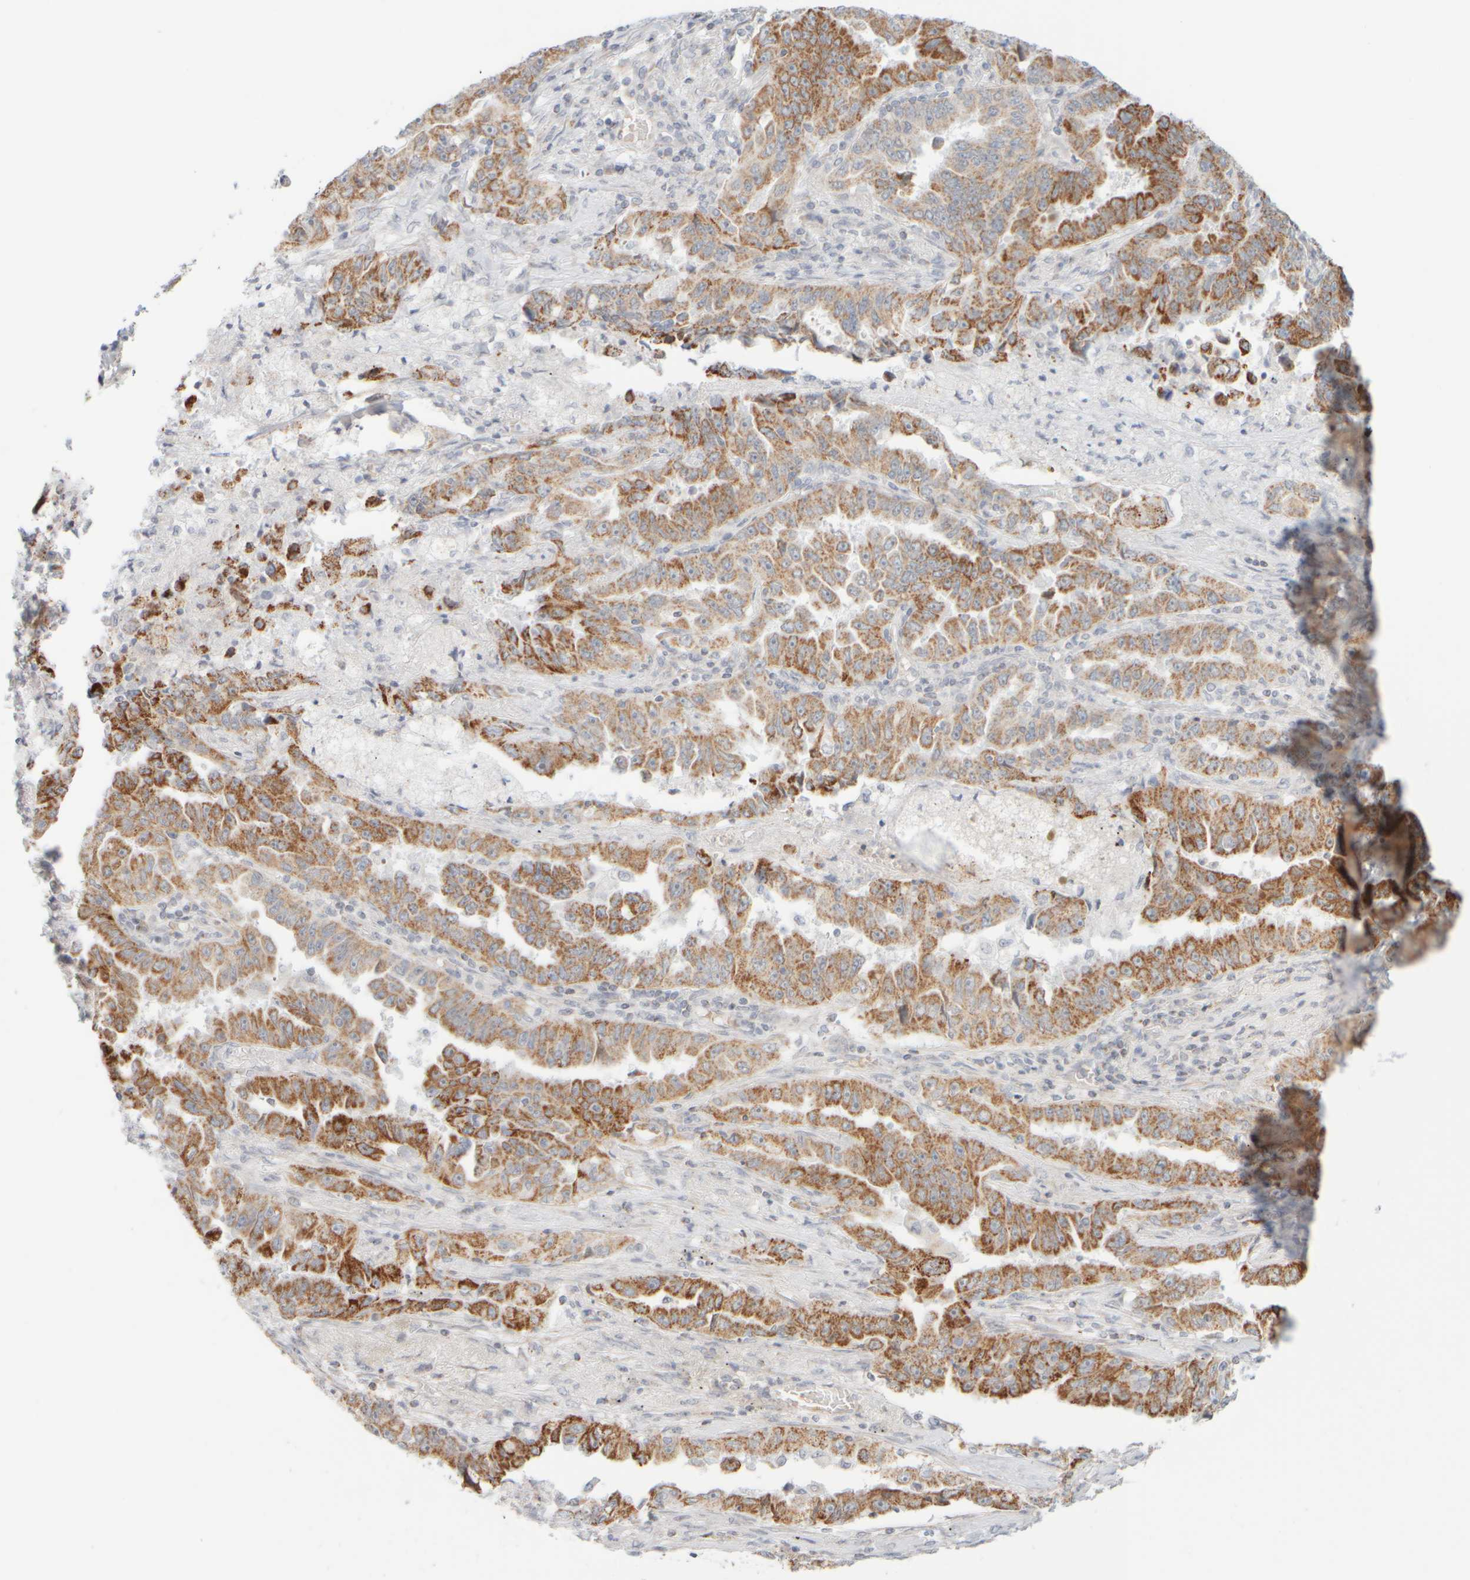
{"staining": {"intensity": "moderate", "quantity": ">75%", "location": "cytoplasmic/membranous"}, "tissue": "lung cancer", "cell_type": "Tumor cells", "image_type": "cancer", "snomed": [{"axis": "morphology", "description": "Adenocarcinoma, NOS"}, {"axis": "topography", "description": "Lung"}], "caption": "Immunohistochemical staining of lung cancer (adenocarcinoma) reveals moderate cytoplasmic/membranous protein expression in approximately >75% of tumor cells.", "gene": "PPM1K", "patient": {"sex": "female", "age": 51}}